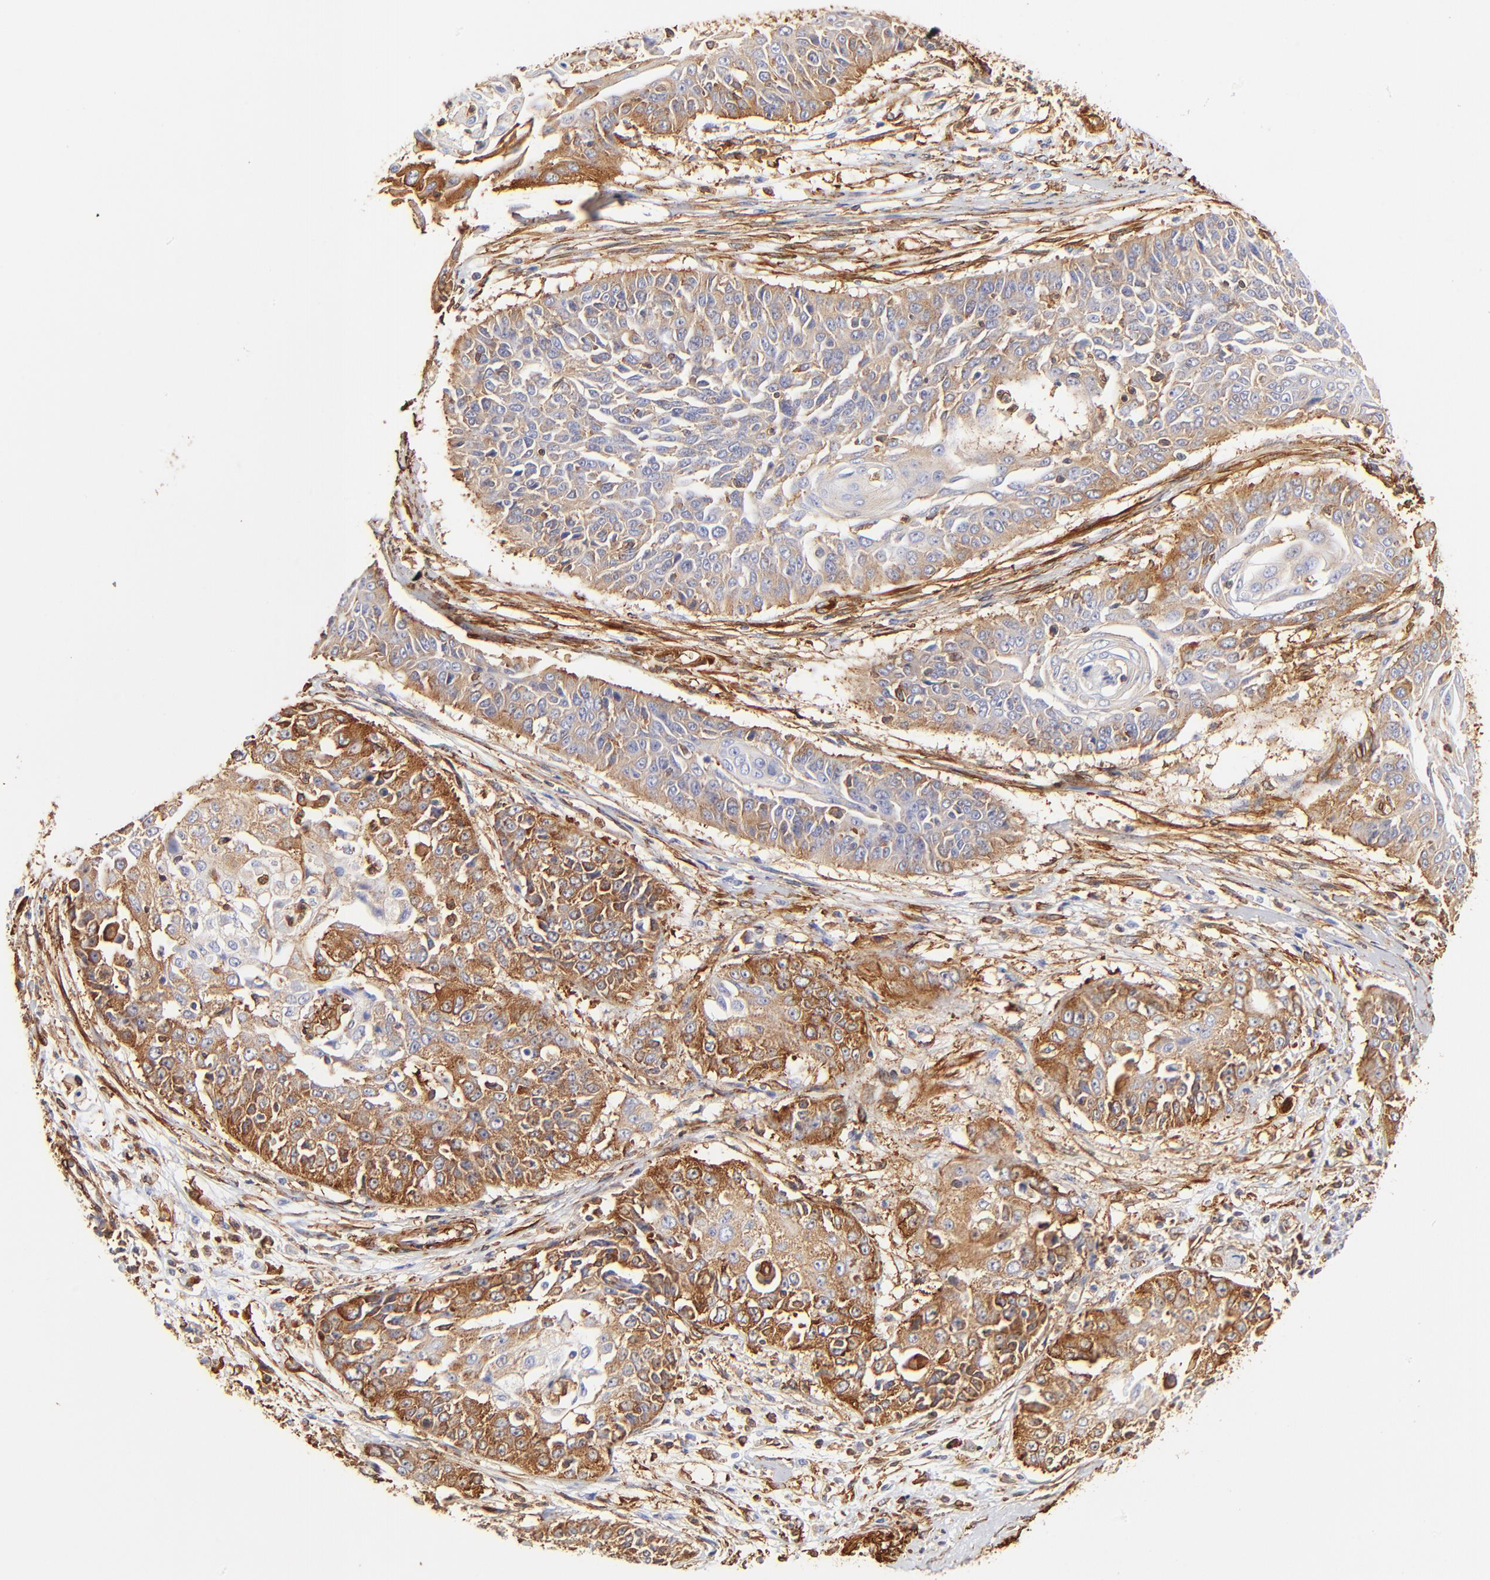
{"staining": {"intensity": "strong", "quantity": ">75%", "location": "cytoplasmic/membranous"}, "tissue": "cervical cancer", "cell_type": "Tumor cells", "image_type": "cancer", "snomed": [{"axis": "morphology", "description": "Squamous cell carcinoma, NOS"}, {"axis": "topography", "description": "Cervix"}], "caption": "Immunohistochemical staining of cervical squamous cell carcinoma displays high levels of strong cytoplasmic/membranous protein staining in about >75% of tumor cells.", "gene": "FLNA", "patient": {"sex": "female", "age": 64}}